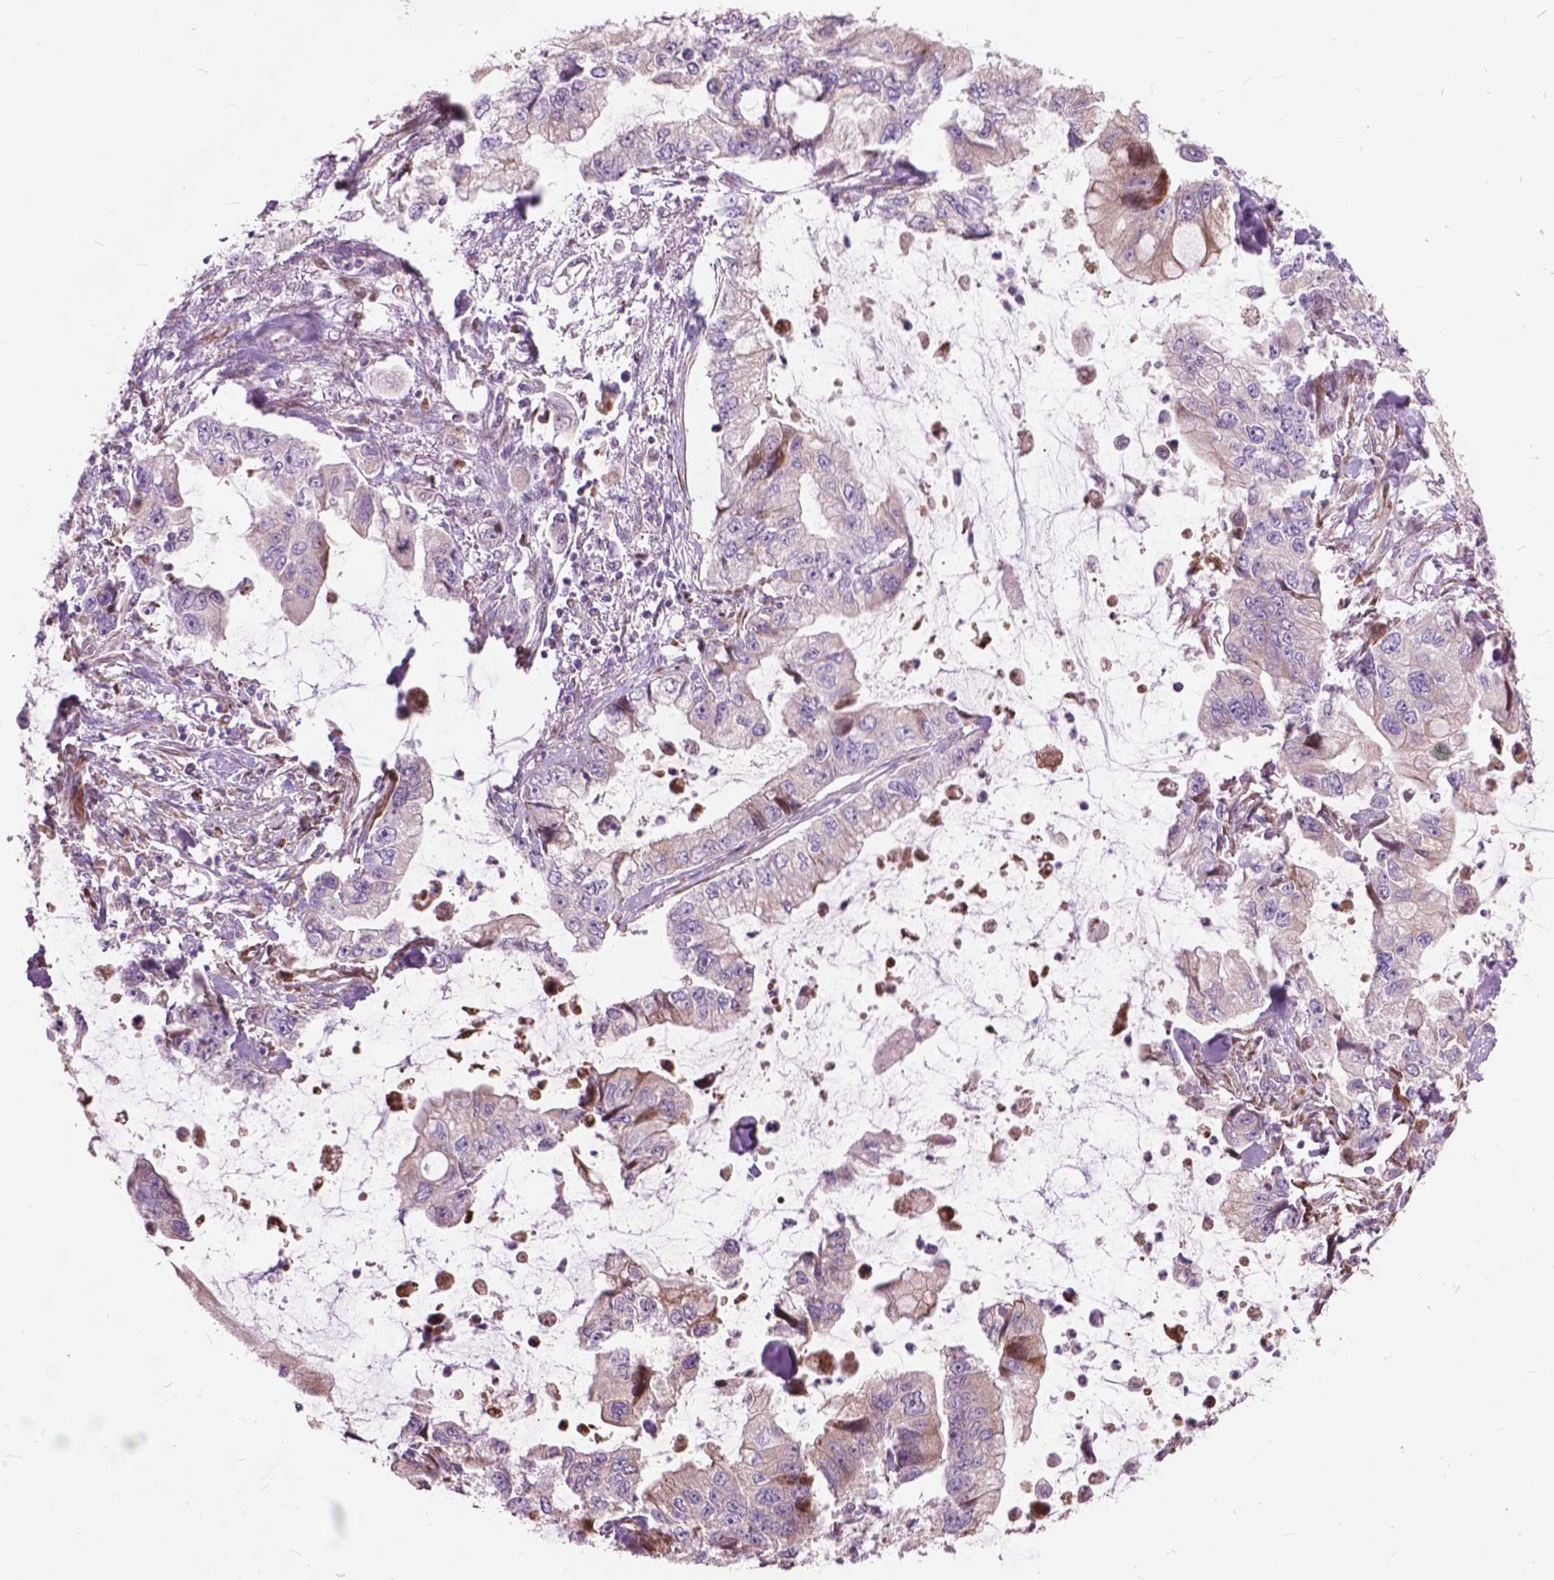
{"staining": {"intensity": "weak", "quantity": "25%-75%", "location": "cytoplasmic/membranous"}, "tissue": "stomach cancer", "cell_type": "Tumor cells", "image_type": "cancer", "snomed": [{"axis": "morphology", "description": "Adenocarcinoma, NOS"}, {"axis": "topography", "description": "Pancreas"}, {"axis": "topography", "description": "Stomach, upper"}, {"axis": "topography", "description": "Stomach"}], "caption": "Tumor cells reveal low levels of weak cytoplasmic/membranous staining in about 25%-75% of cells in human stomach cancer.", "gene": "MORN1", "patient": {"sex": "male", "age": 77}}